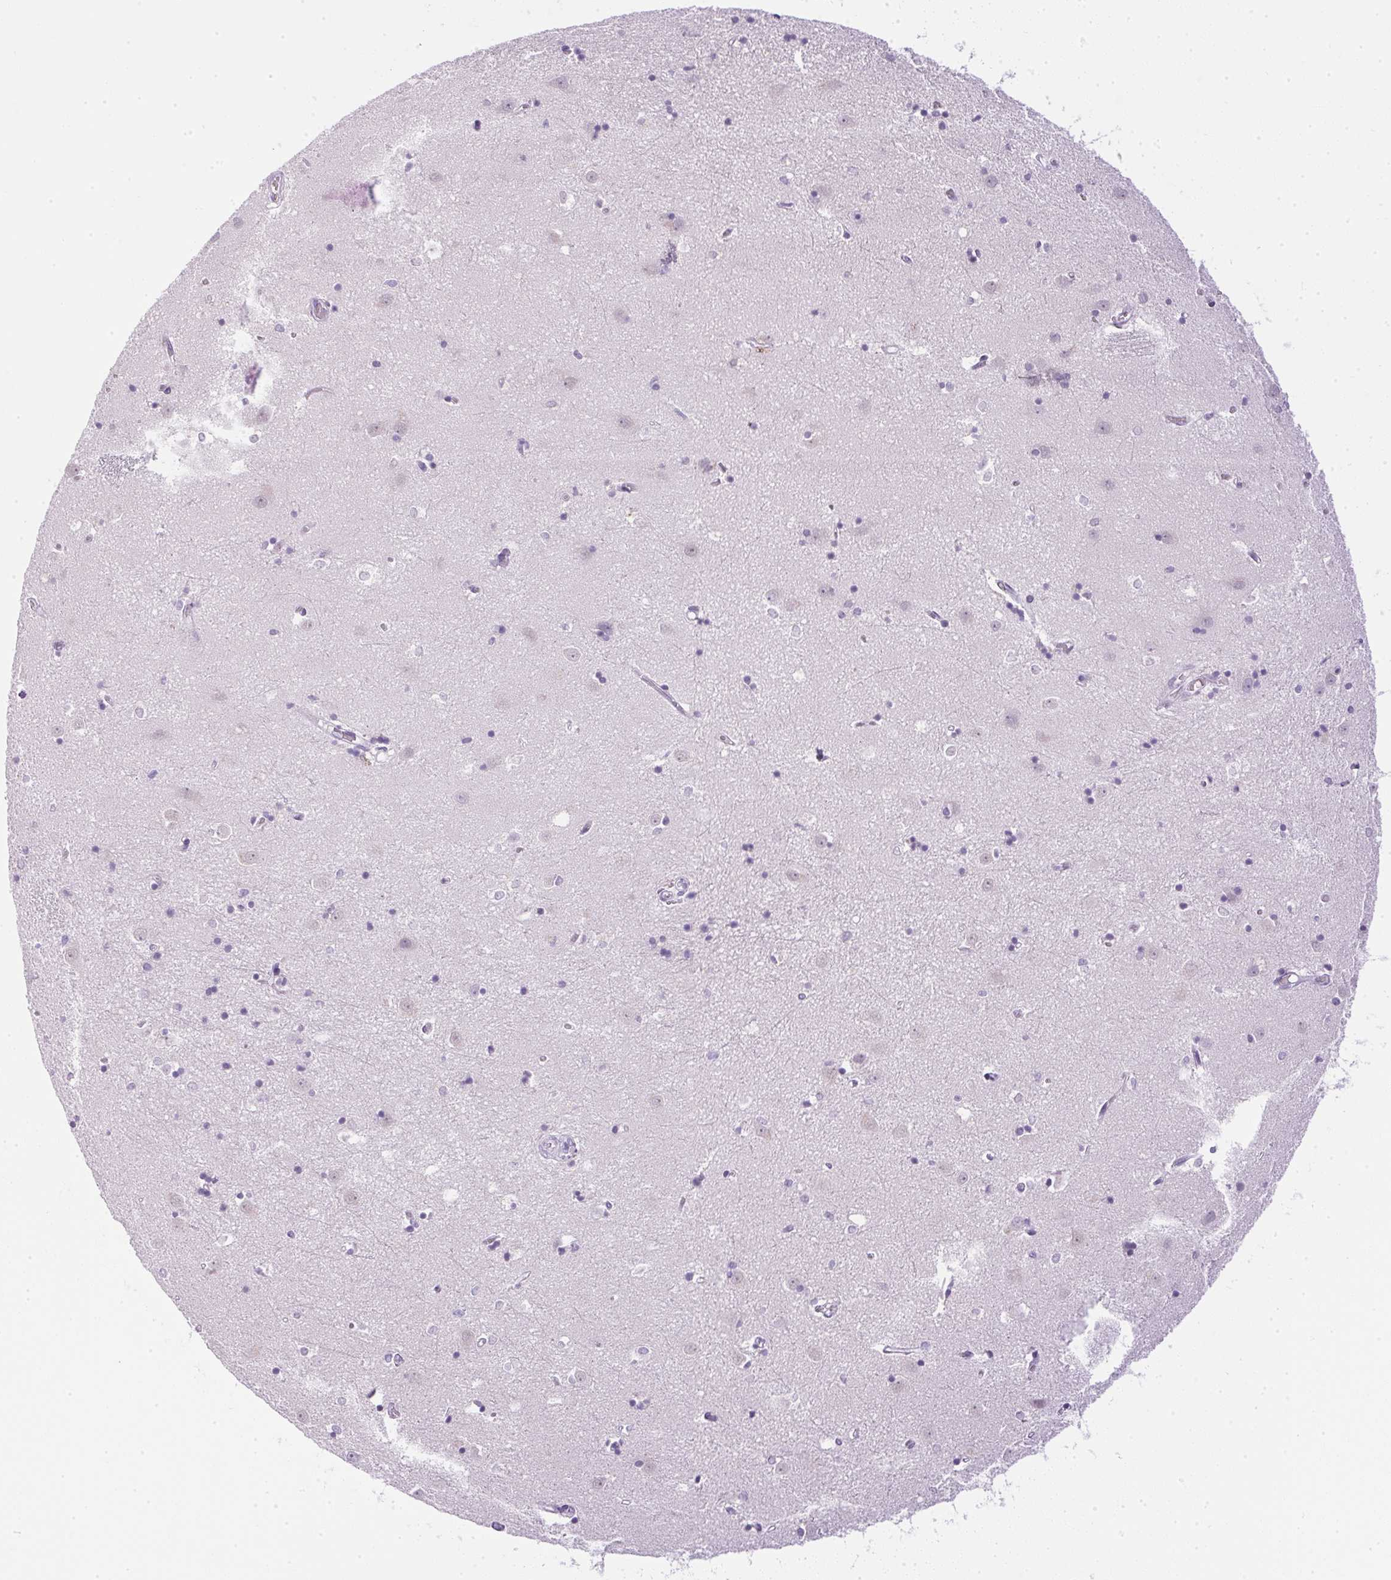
{"staining": {"intensity": "negative", "quantity": "none", "location": "none"}, "tissue": "caudate", "cell_type": "Glial cells", "image_type": "normal", "snomed": [{"axis": "morphology", "description": "Normal tissue, NOS"}, {"axis": "topography", "description": "Lateral ventricle wall"}], "caption": "There is no significant staining in glial cells of caudate. (DAB IHC with hematoxylin counter stain).", "gene": "CPB1", "patient": {"sex": "male", "age": 54}}